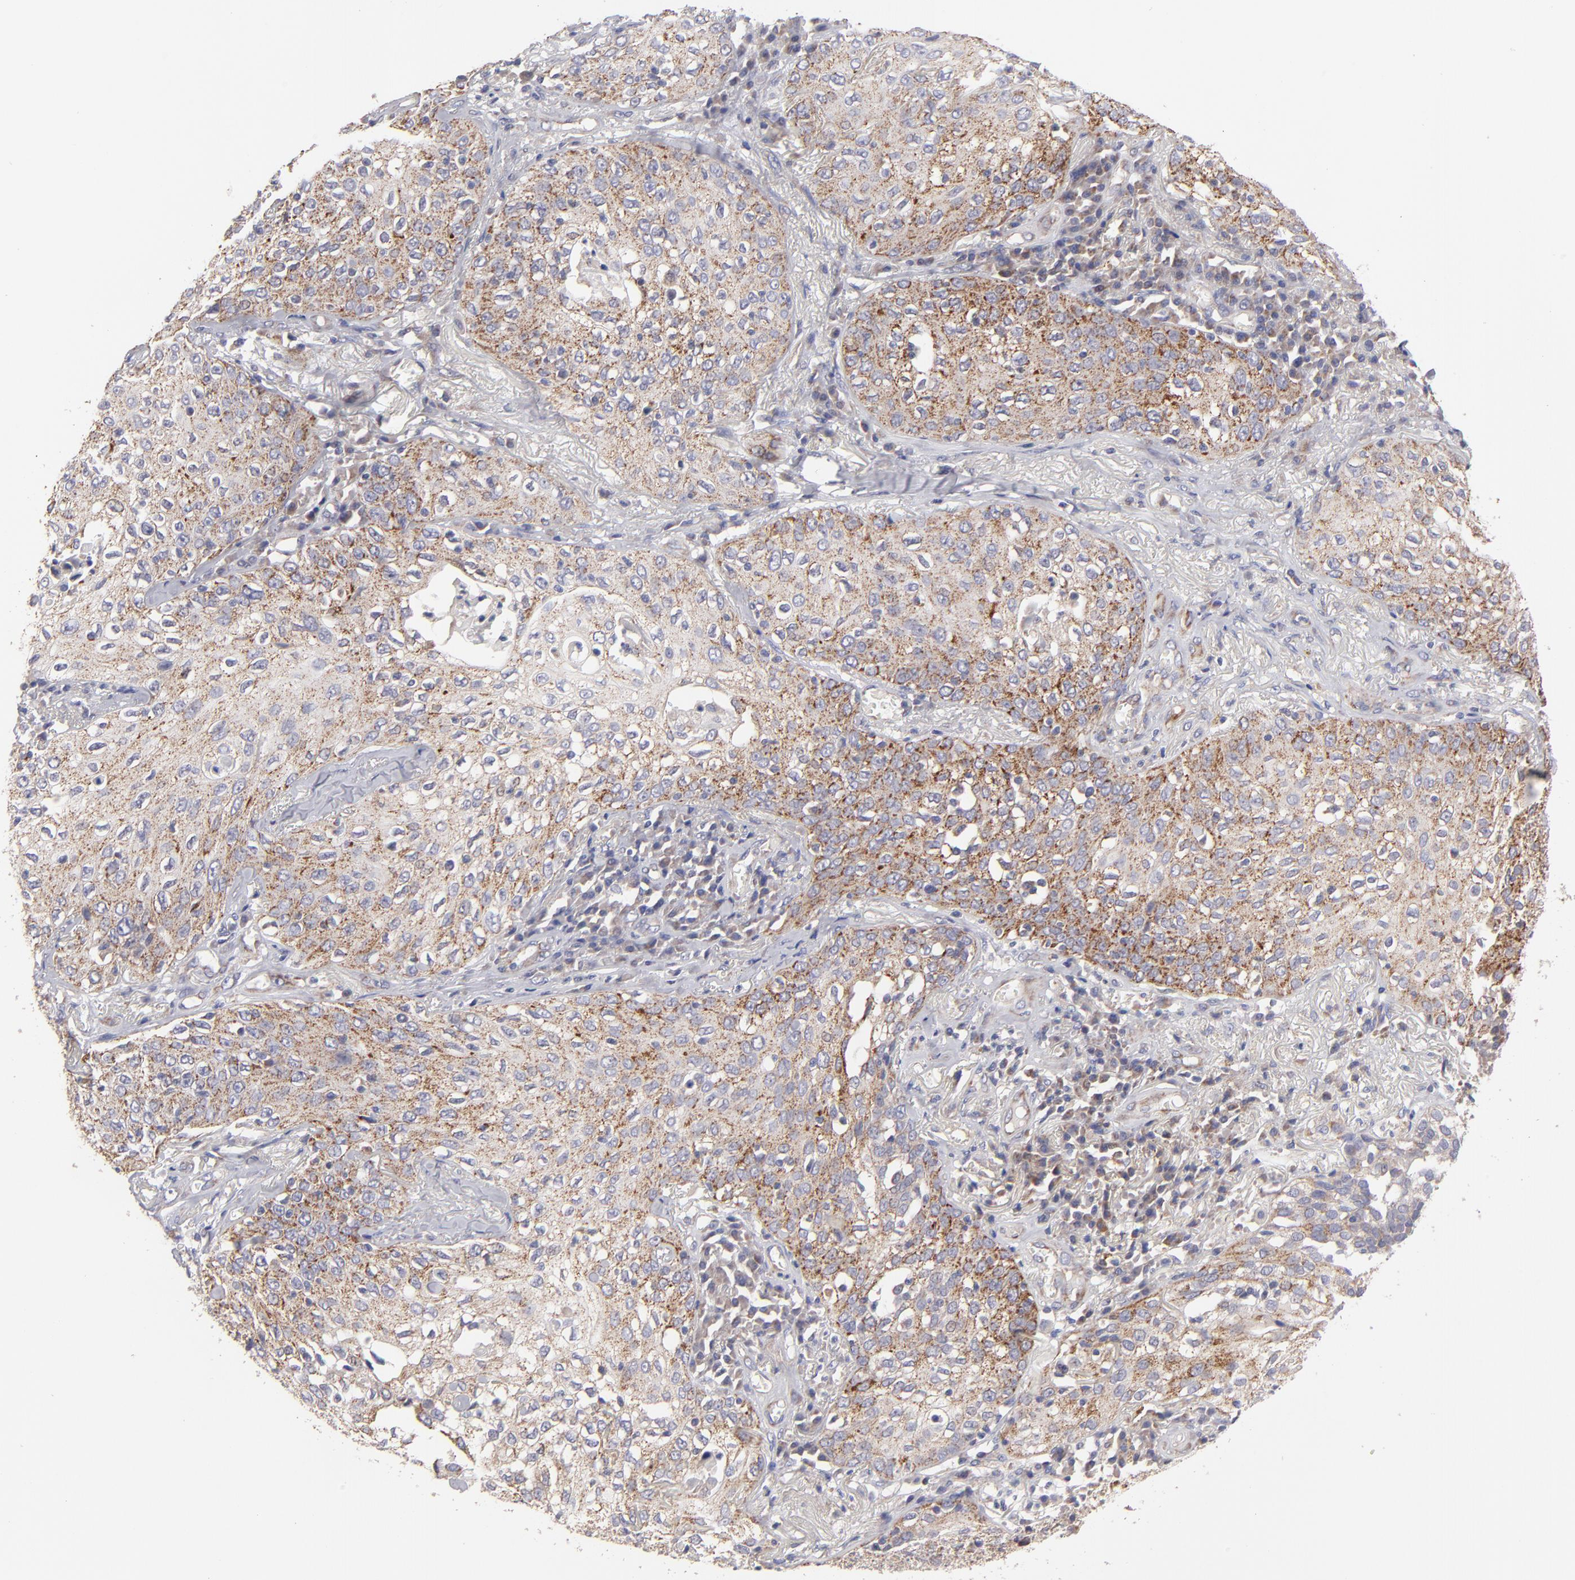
{"staining": {"intensity": "moderate", "quantity": ">75%", "location": "cytoplasmic/membranous"}, "tissue": "skin cancer", "cell_type": "Tumor cells", "image_type": "cancer", "snomed": [{"axis": "morphology", "description": "Squamous cell carcinoma, NOS"}, {"axis": "topography", "description": "Skin"}], "caption": "Immunohistochemistry (IHC) photomicrograph of neoplastic tissue: skin squamous cell carcinoma stained using immunohistochemistry reveals medium levels of moderate protein expression localized specifically in the cytoplasmic/membranous of tumor cells, appearing as a cytoplasmic/membranous brown color.", "gene": "HCCS", "patient": {"sex": "male", "age": 65}}